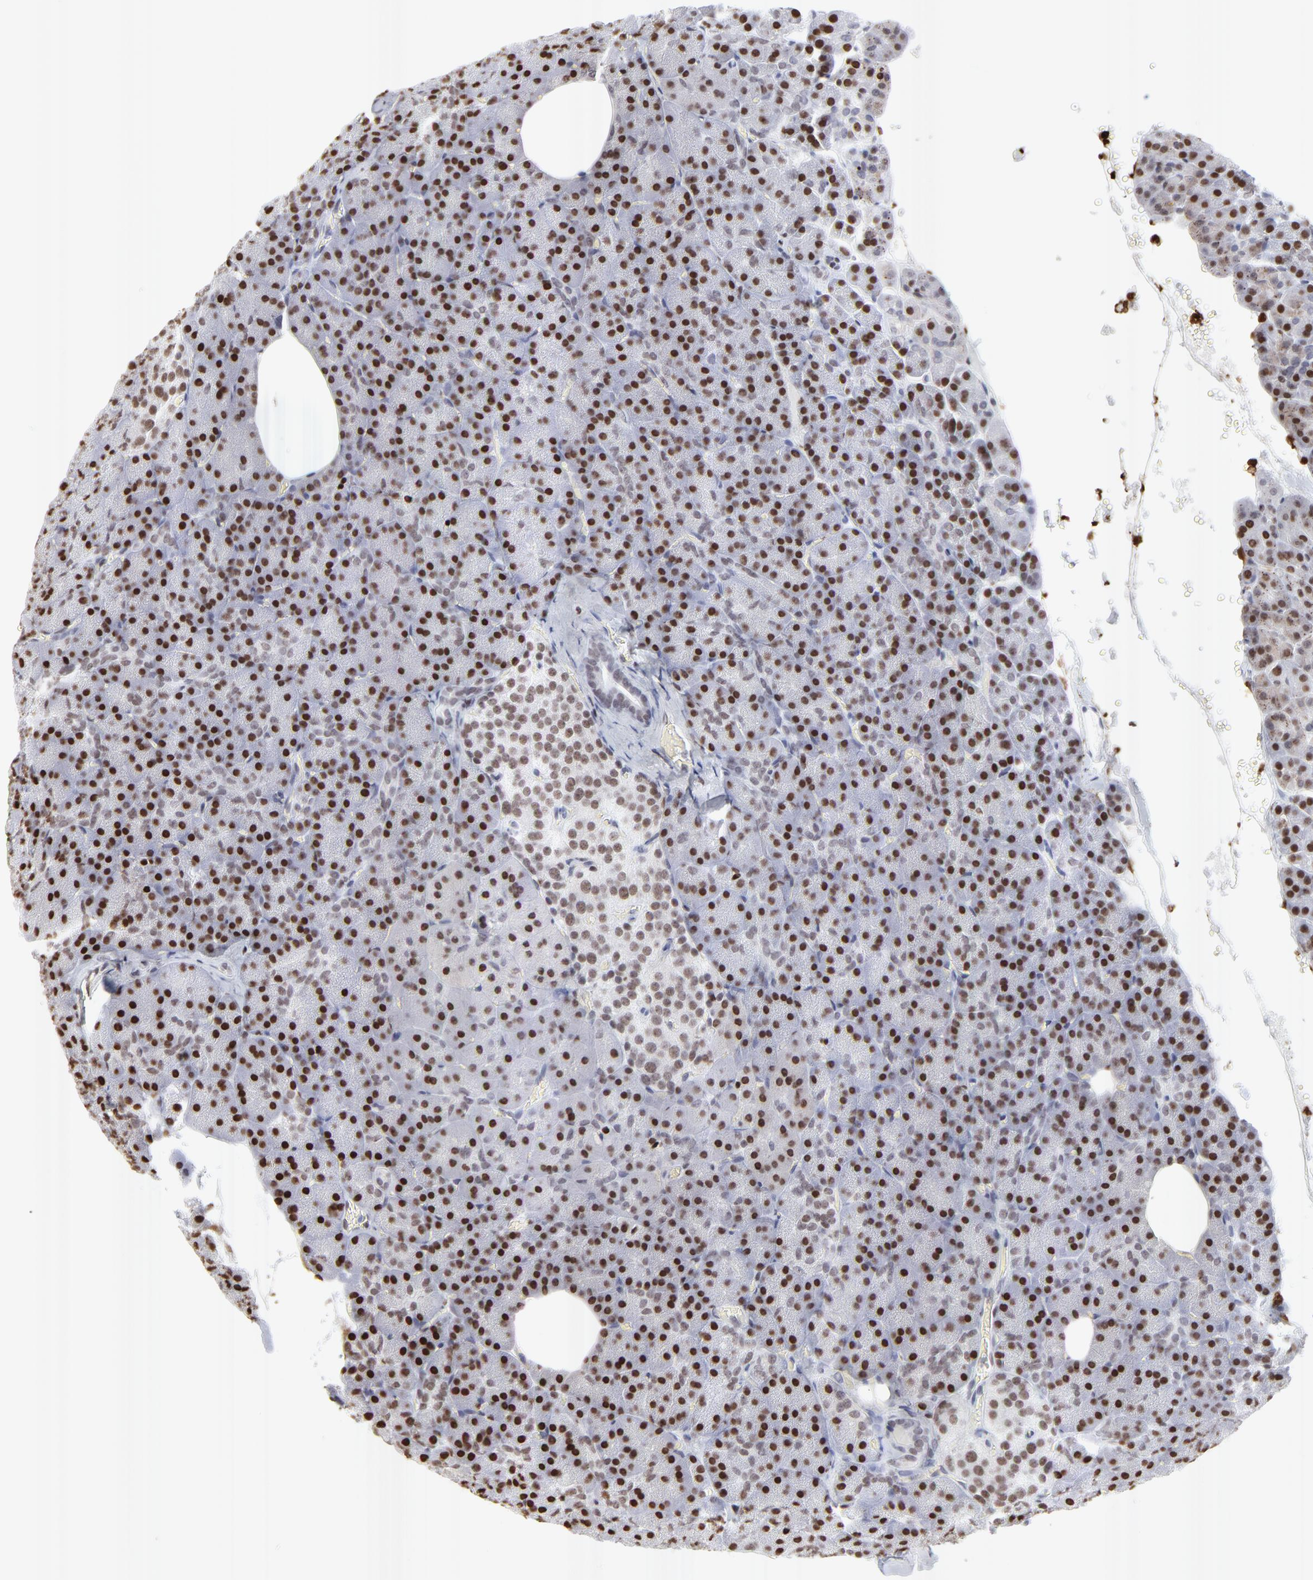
{"staining": {"intensity": "moderate", "quantity": ">75%", "location": "nuclear"}, "tissue": "pancreas", "cell_type": "Exocrine glandular cells", "image_type": "normal", "snomed": [{"axis": "morphology", "description": "Normal tissue, NOS"}, {"axis": "topography", "description": "Pancreas"}], "caption": "Immunohistochemical staining of benign pancreas demonstrates medium levels of moderate nuclear staining in approximately >75% of exocrine glandular cells. (brown staining indicates protein expression, while blue staining denotes nuclei).", "gene": "PARP1", "patient": {"sex": "female", "age": 35}}